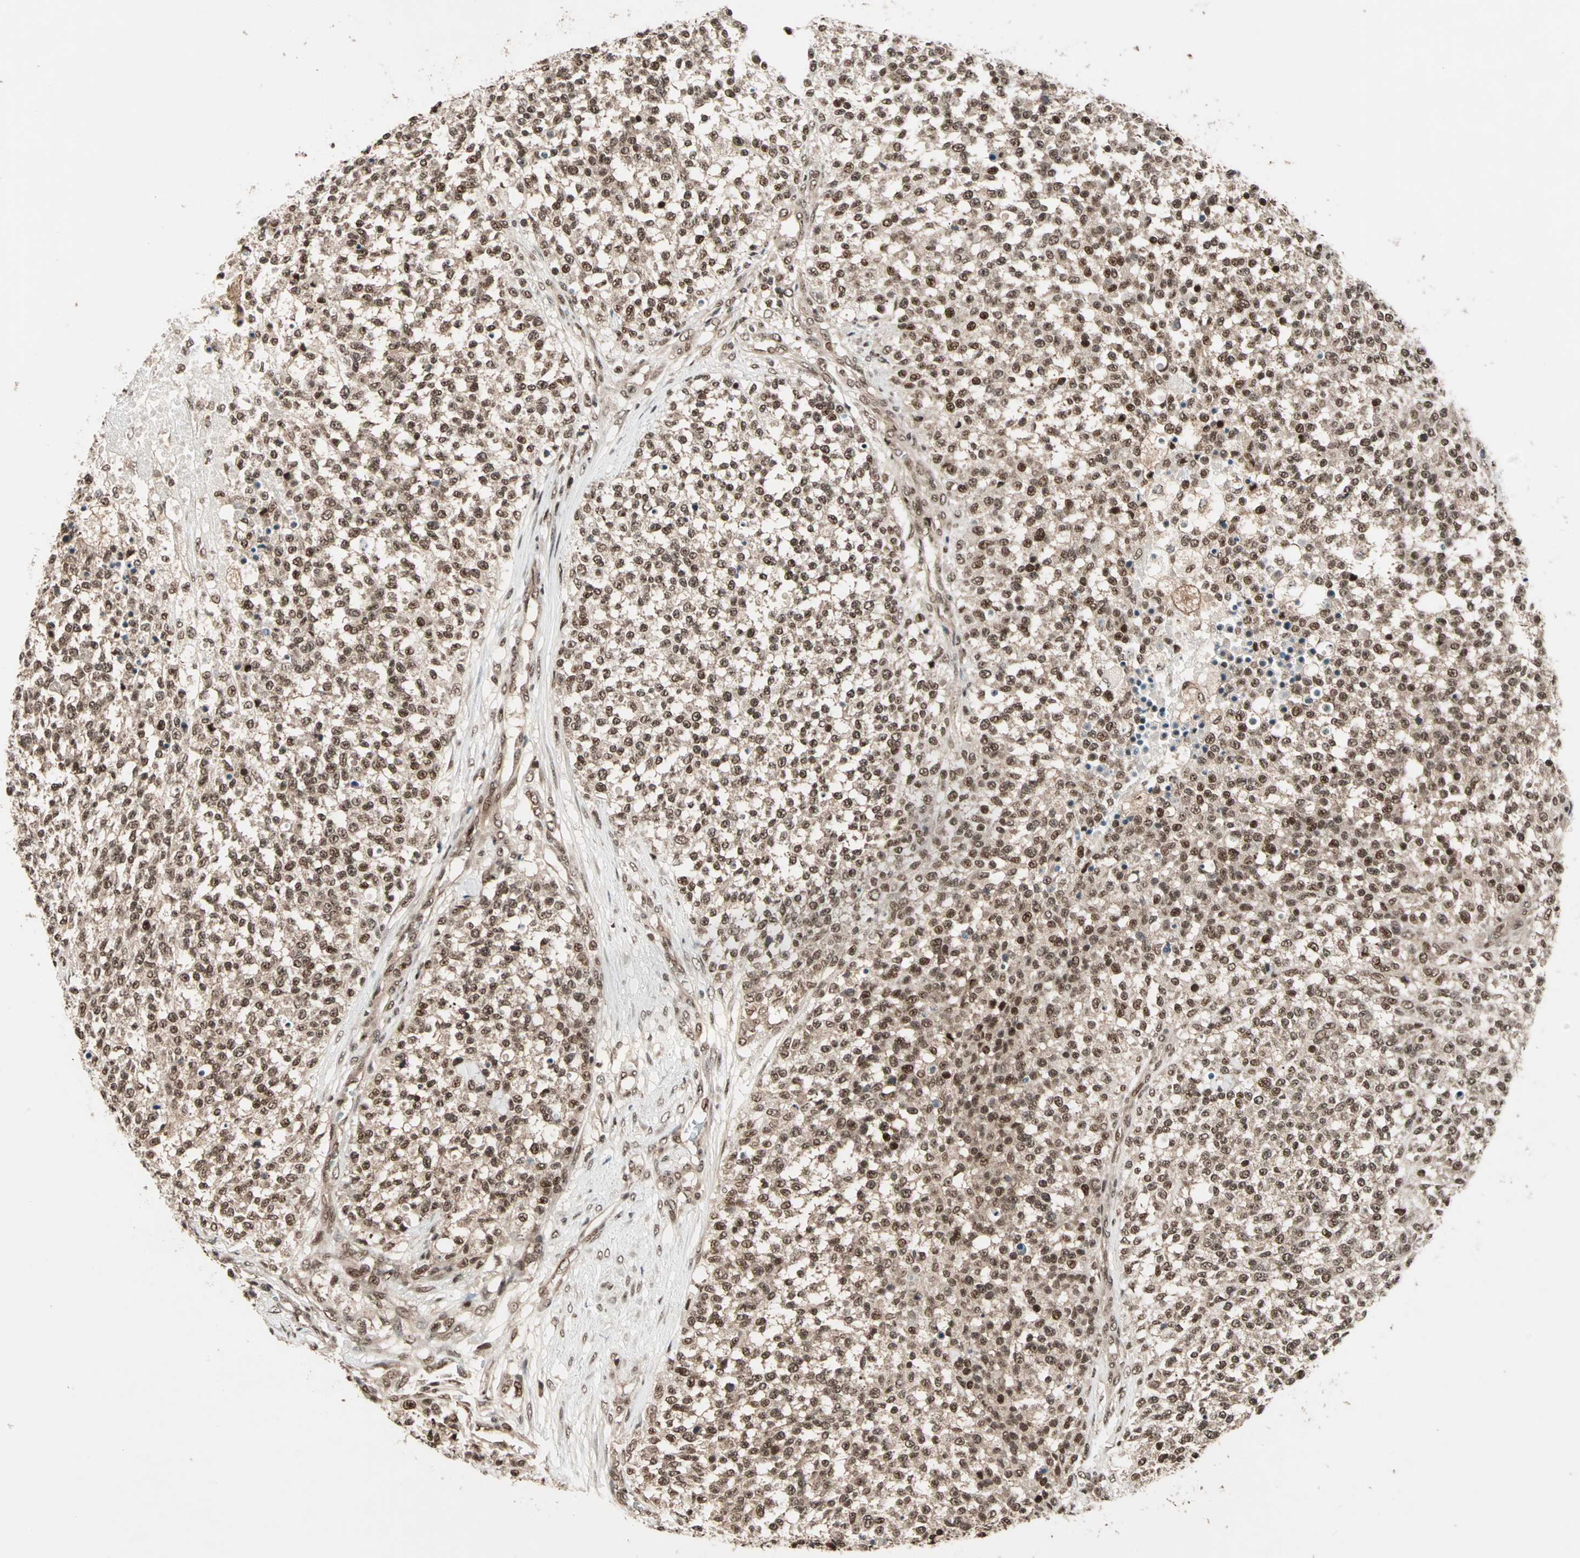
{"staining": {"intensity": "moderate", "quantity": ">75%", "location": "cytoplasmic/membranous,nuclear"}, "tissue": "testis cancer", "cell_type": "Tumor cells", "image_type": "cancer", "snomed": [{"axis": "morphology", "description": "Seminoma, NOS"}, {"axis": "topography", "description": "Testis"}], "caption": "There is medium levels of moderate cytoplasmic/membranous and nuclear staining in tumor cells of seminoma (testis), as demonstrated by immunohistochemical staining (brown color).", "gene": "ZNF44", "patient": {"sex": "male", "age": 59}}